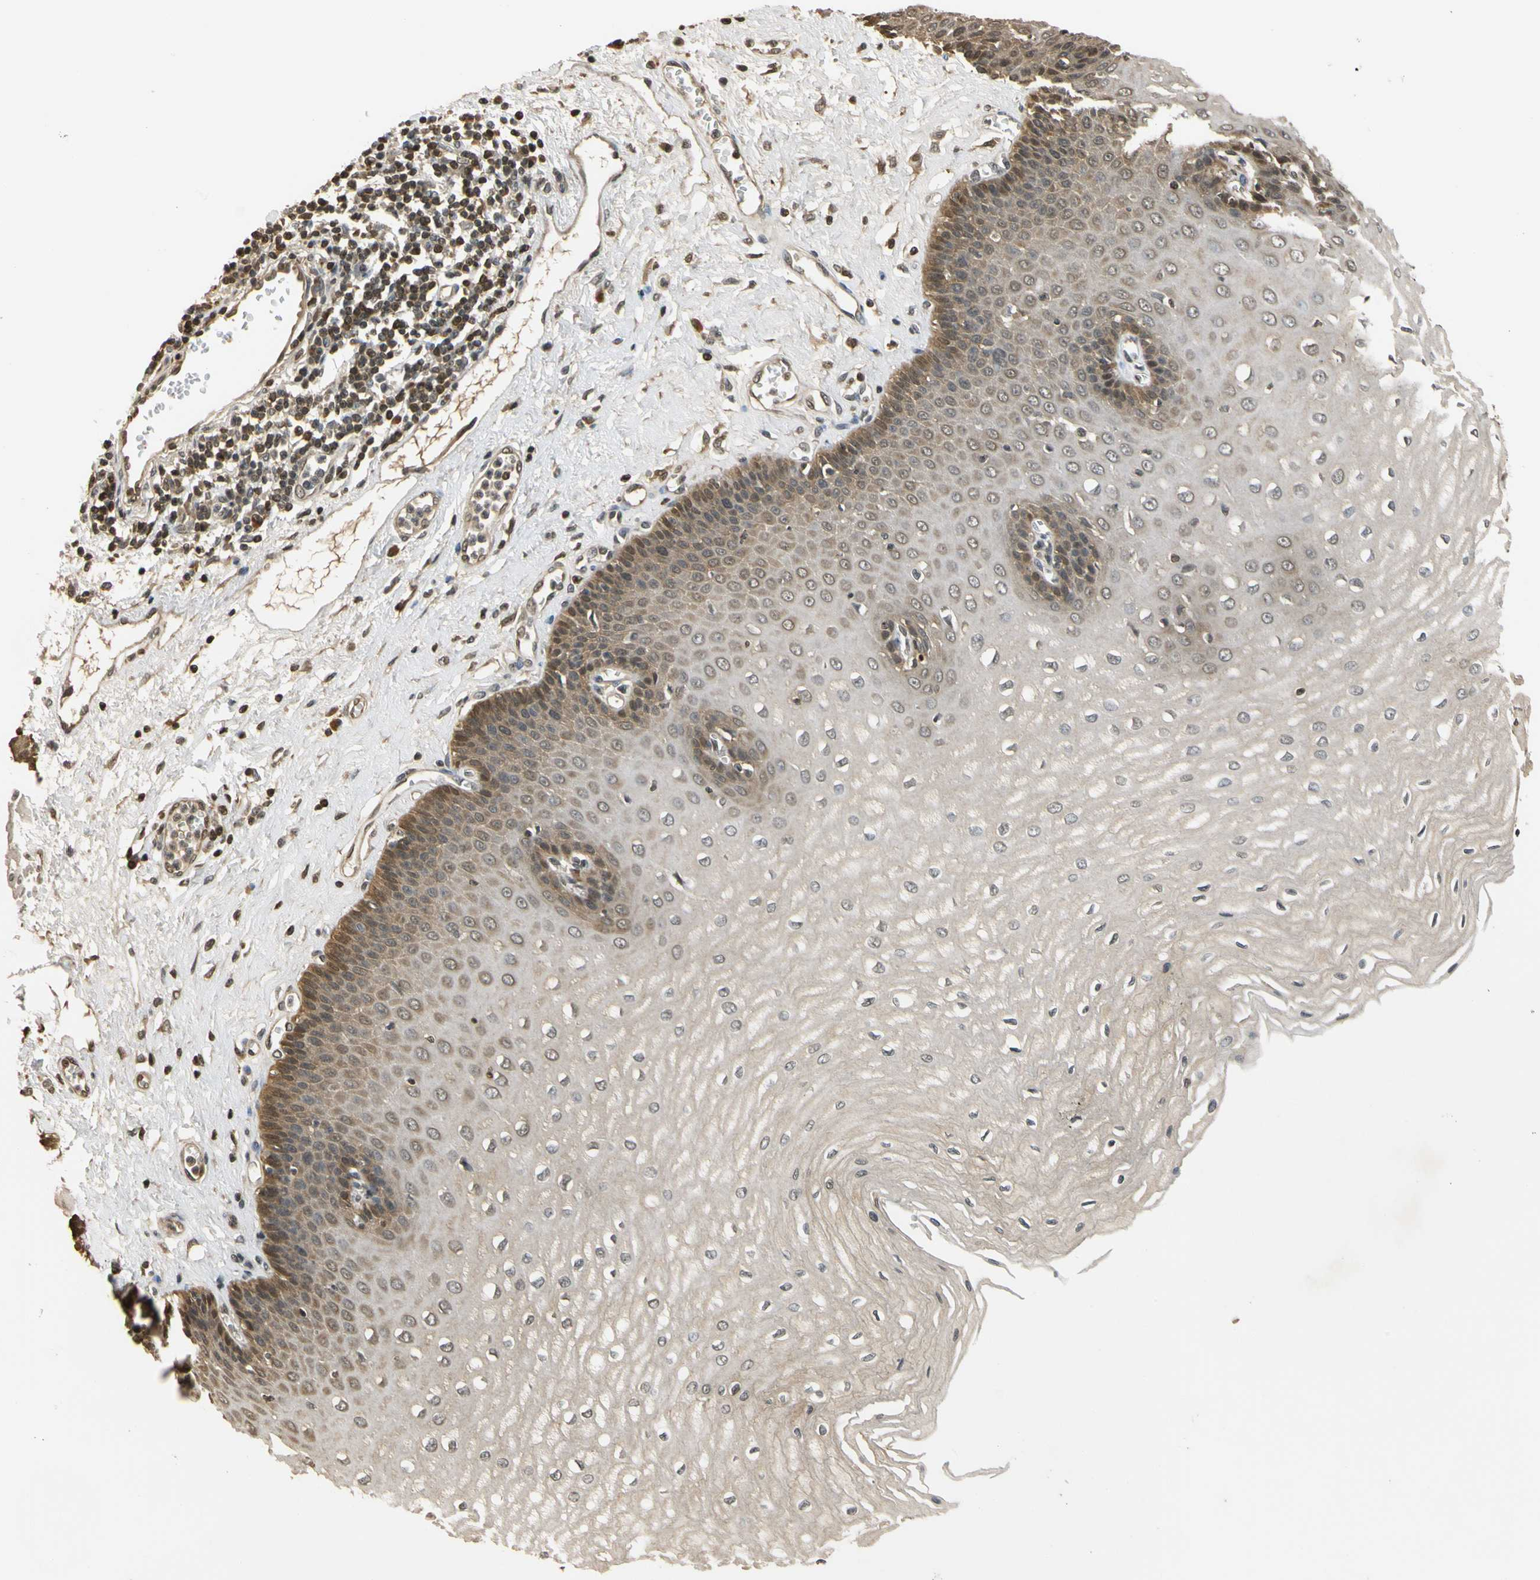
{"staining": {"intensity": "weak", "quantity": ">75%", "location": "cytoplasmic/membranous"}, "tissue": "esophagus", "cell_type": "Squamous epithelial cells", "image_type": "normal", "snomed": [{"axis": "morphology", "description": "Normal tissue, NOS"}, {"axis": "morphology", "description": "Squamous cell carcinoma, NOS"}, {"axis": "topography", "description": "Esophagus"}], "caption": "Unremarkable esophagus was stained to show a protein in brown. There is low levels of weak cytoplasmic/membranous expression in approximately >75% of squamous epithelial cells. Nuclei are stained in blue.", "gene": "SOD1", "patient": {"sex": "male", "age": 65}}